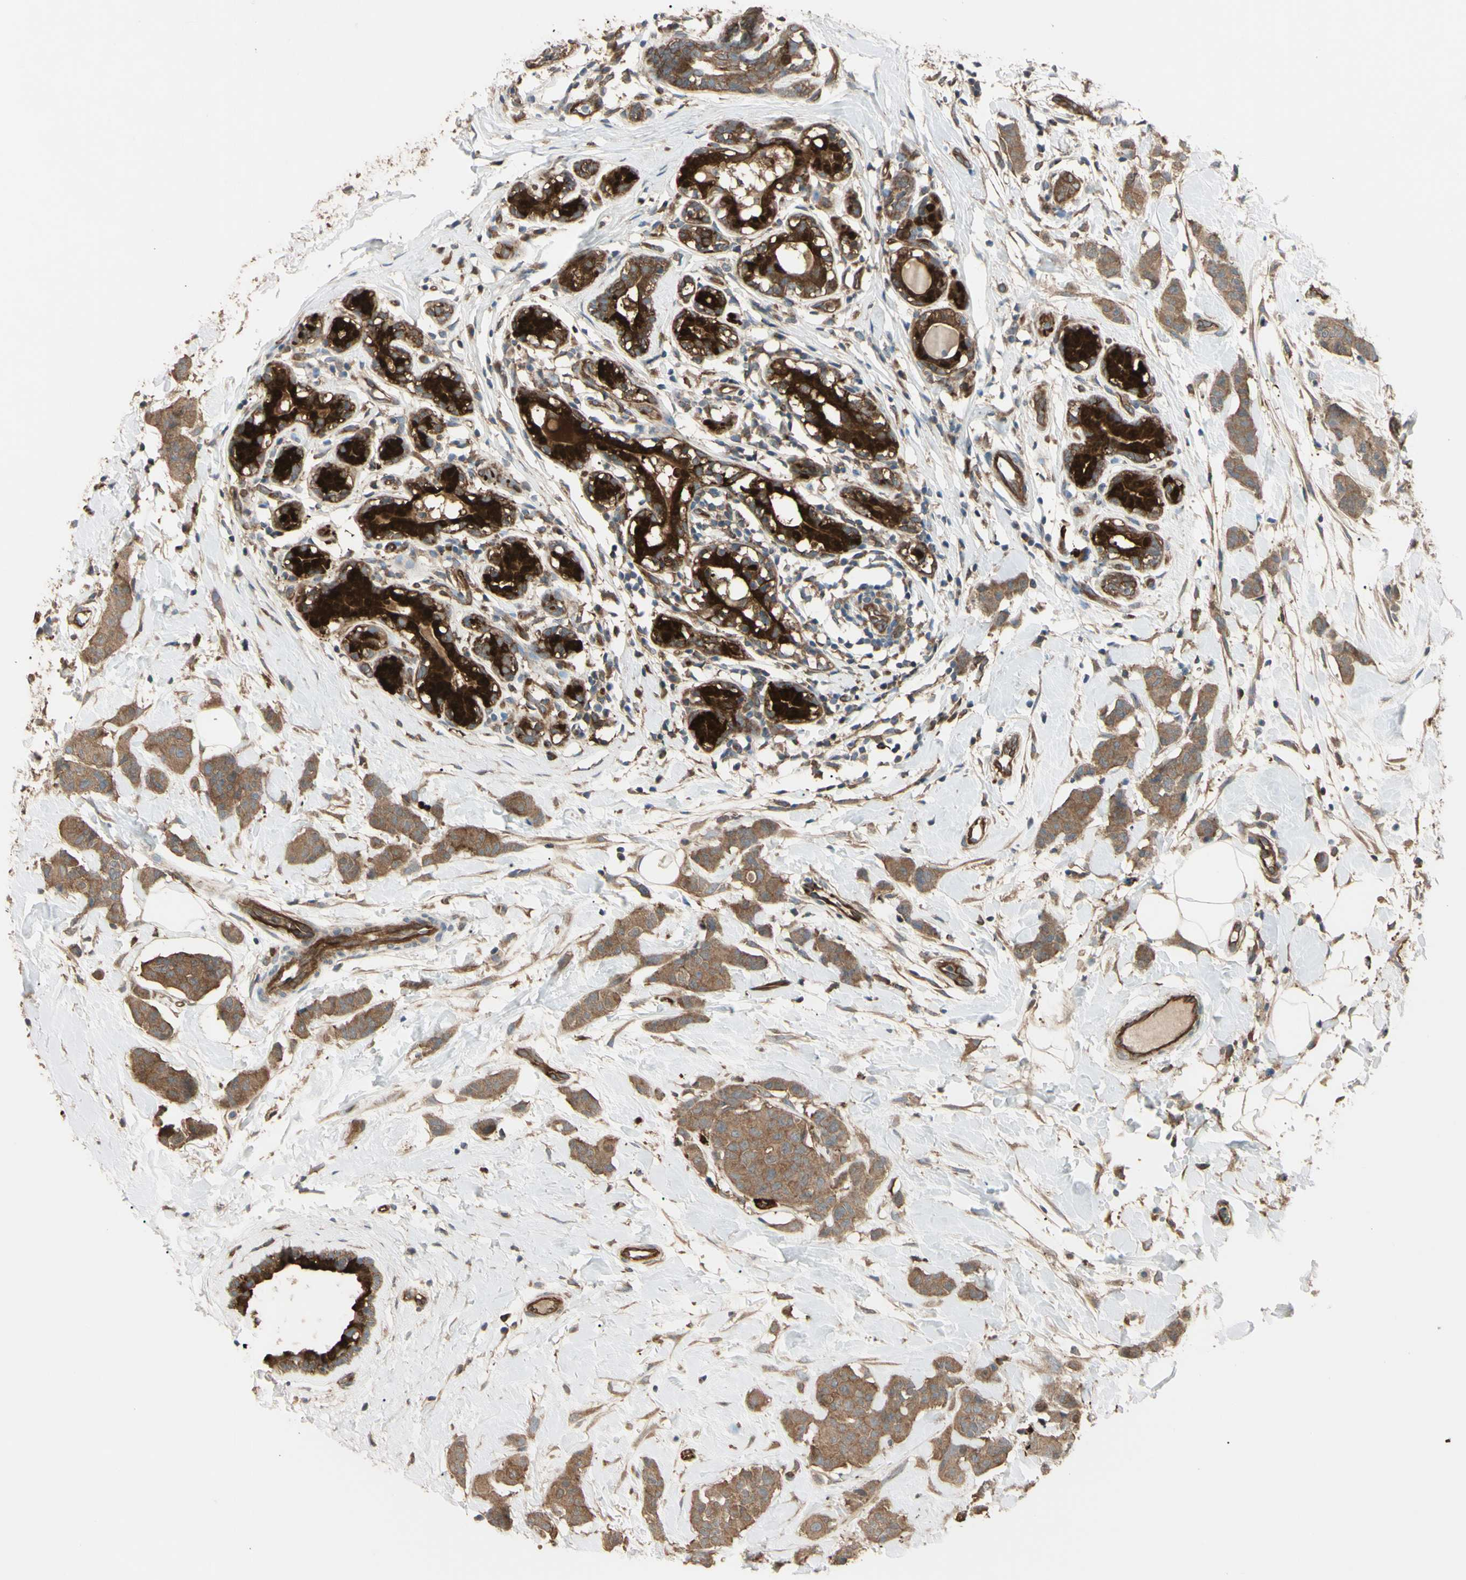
{"staining": {"intensity": "moderate", "quantity": ">75%", "location": "cytoplasmic/membranous"}, "tissue": "breast cancer", "cell_type": "Tumor cells", "image_type": "cancer", "snomed": [{"axis": "morphology", "description": "Normal tissue, NOS"}, {"axis": "morphology", "description": "Duct carcinoma"}, {"axis": "topography", "description": "Breast"}], "caption": "Intraductal carcinoma (breast) stained for a protein (brown) exhibits moderate cytoplasmic/membranous positive expression in about >75% of tumor cells.", "gene": "PTPN12", "patient": {"sex": "female", "age": 40}}